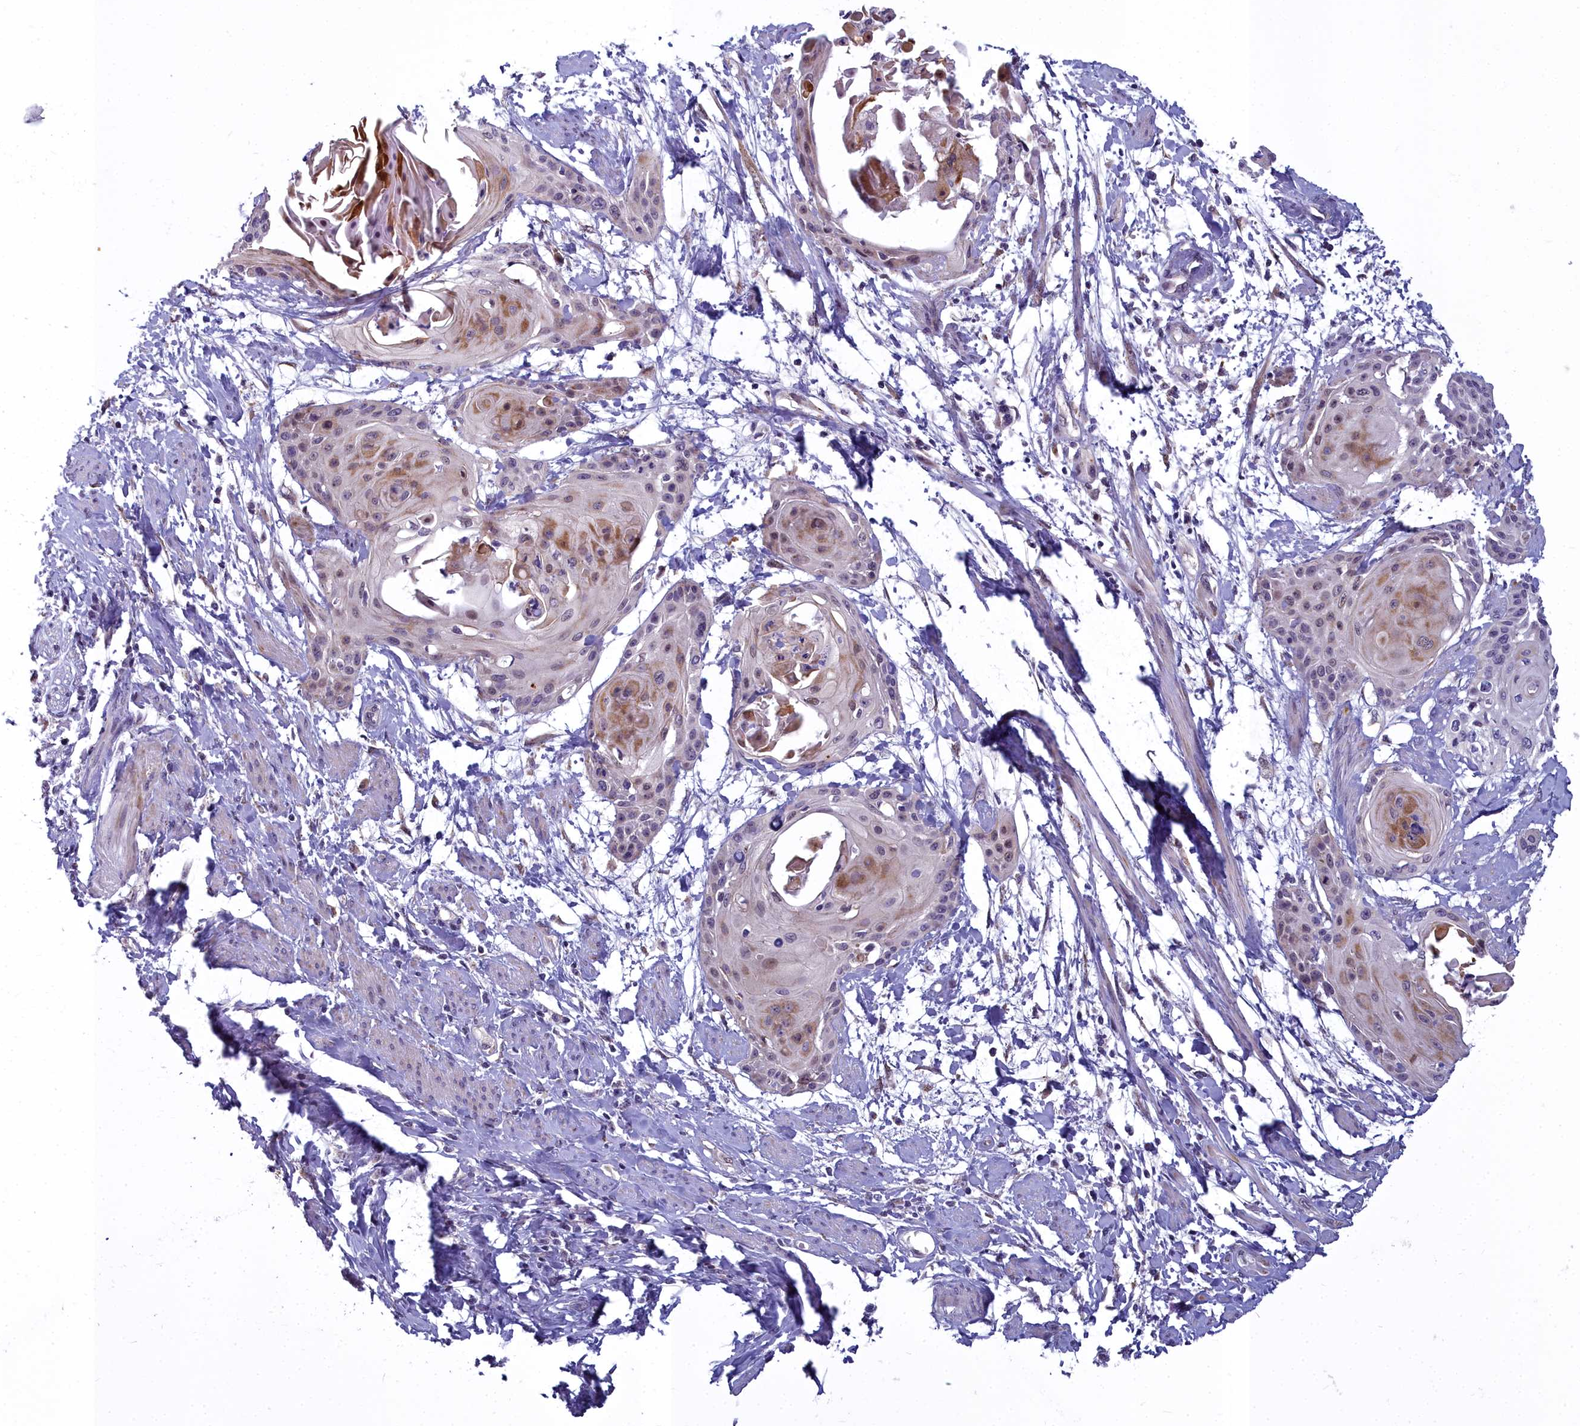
{"staining": {"intensity": "moderate", "quantity": "<25%", "location": "cytoplasmic/membranous,nuclear"}, "tissue": "cervical cancer", "cell_type": "Tumor cells", "image_type": "cancer", "snomed": [{"axis": "morphology", "description": "Squamous cell carcinoma, NOS"}, {"axis": "topography", "description": "Cervix"}], "caption": "Cervical cancer stained with a protein marker exhibits moderate staining in tumor cells.", "gene": "WDPCP", "patient": {"sex": "female", "age": 57}}